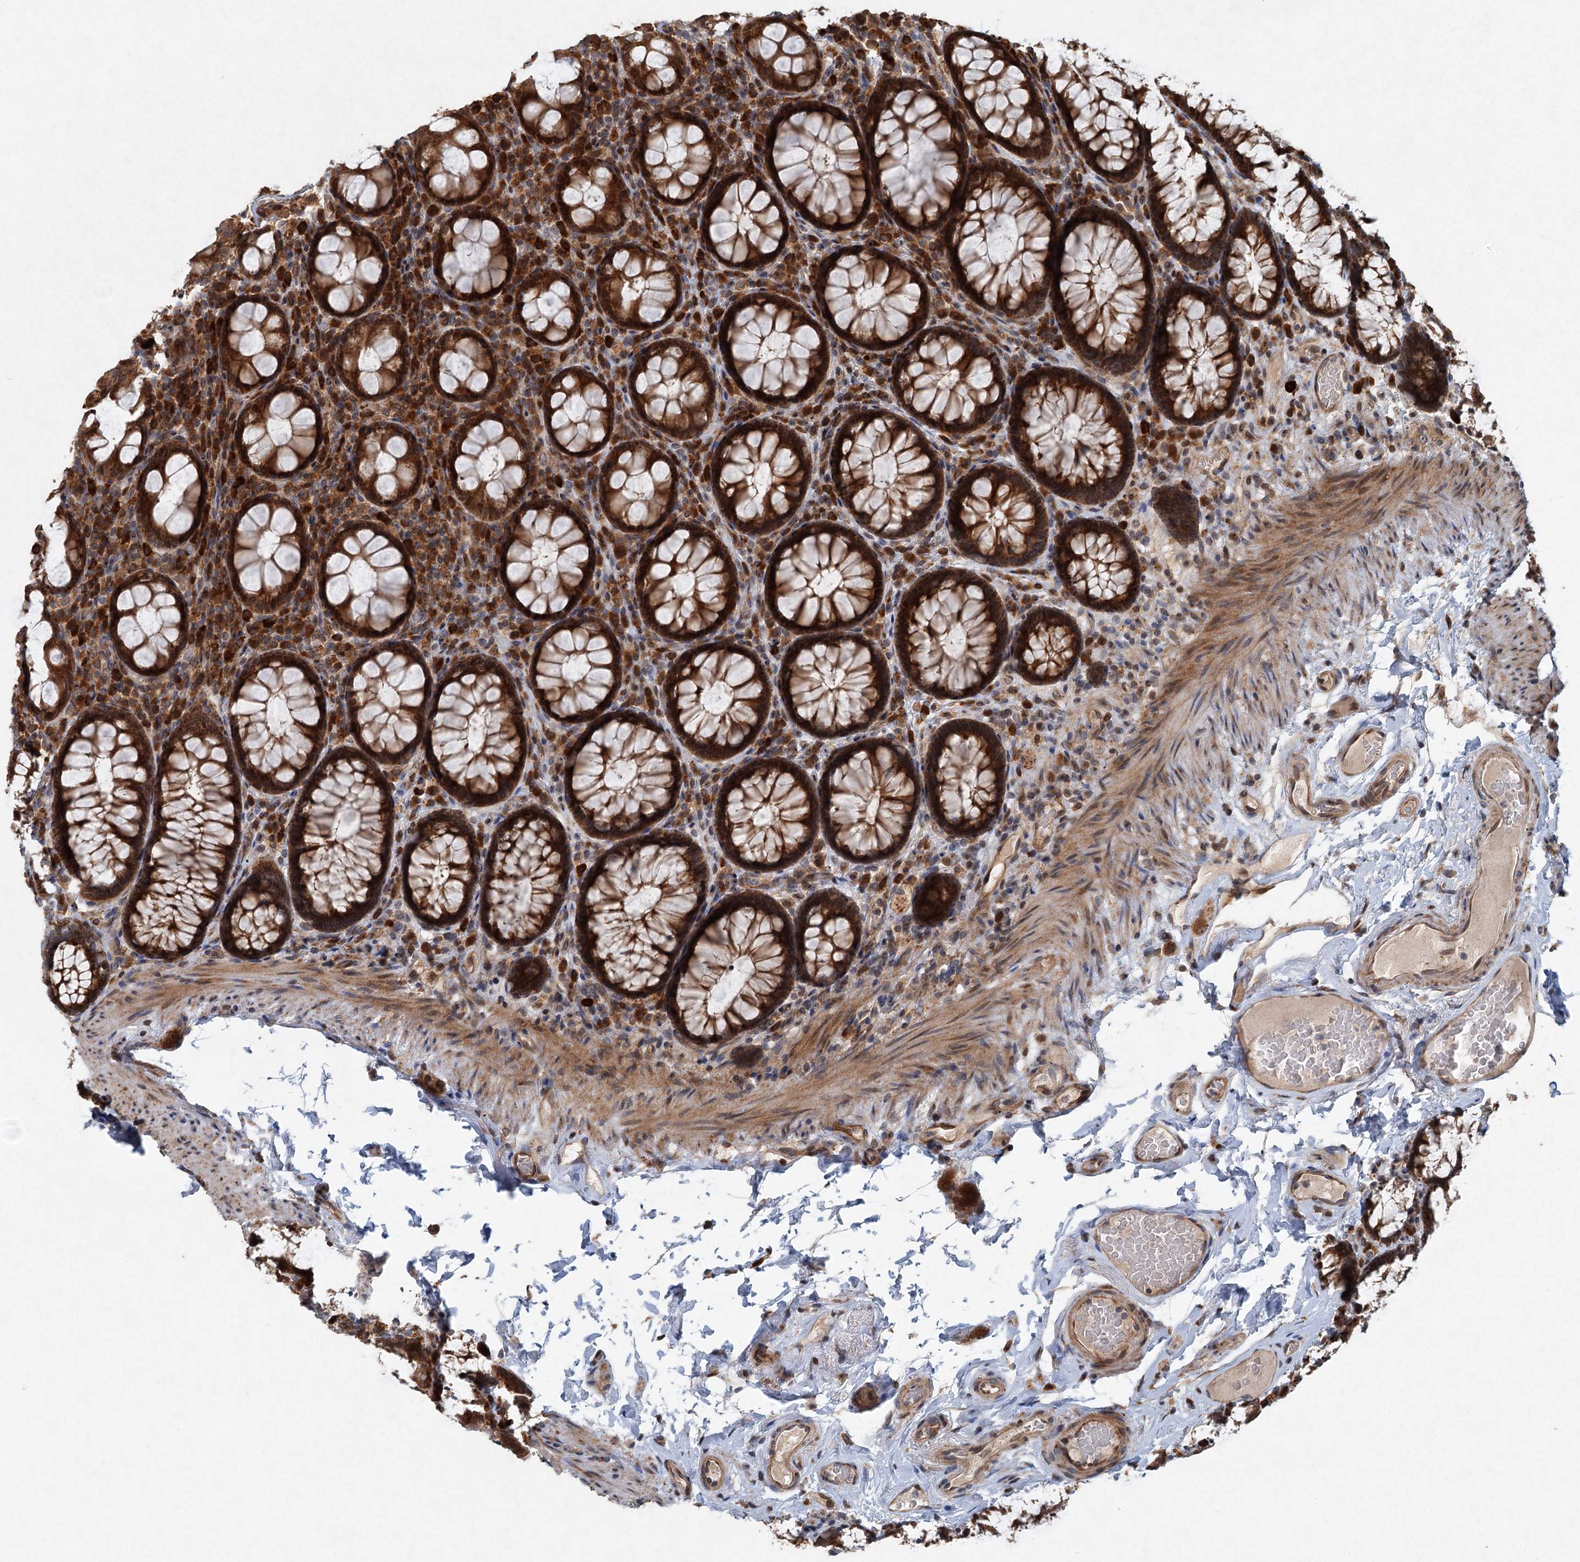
{"staining": {"intensity": "strong", "quantity": ">75%", "location": "cytoplasmic/membranous"}, "tissue": "rectum", "cell_type": "Glandular cells", "image_type": "normal", "snomed": [{"axis": "morphology", "description": "Normal tissue, NOS"}, {"axis": "topography", "description": "Rectum"}], "caption": "Immunohistochemistry (IHC) of benign rectum shows high levels of strong cytoplasmic/membranous expression in about >75% of glandular cells. The staining is performed using DAB (3,3'-diaminobenzidine) brown chromogen to label protein expression. The nuclei are counter-stained blue using hematoxylin.", "gene": "SRPX2", "patient": {"sex": "male", "age": 83}}